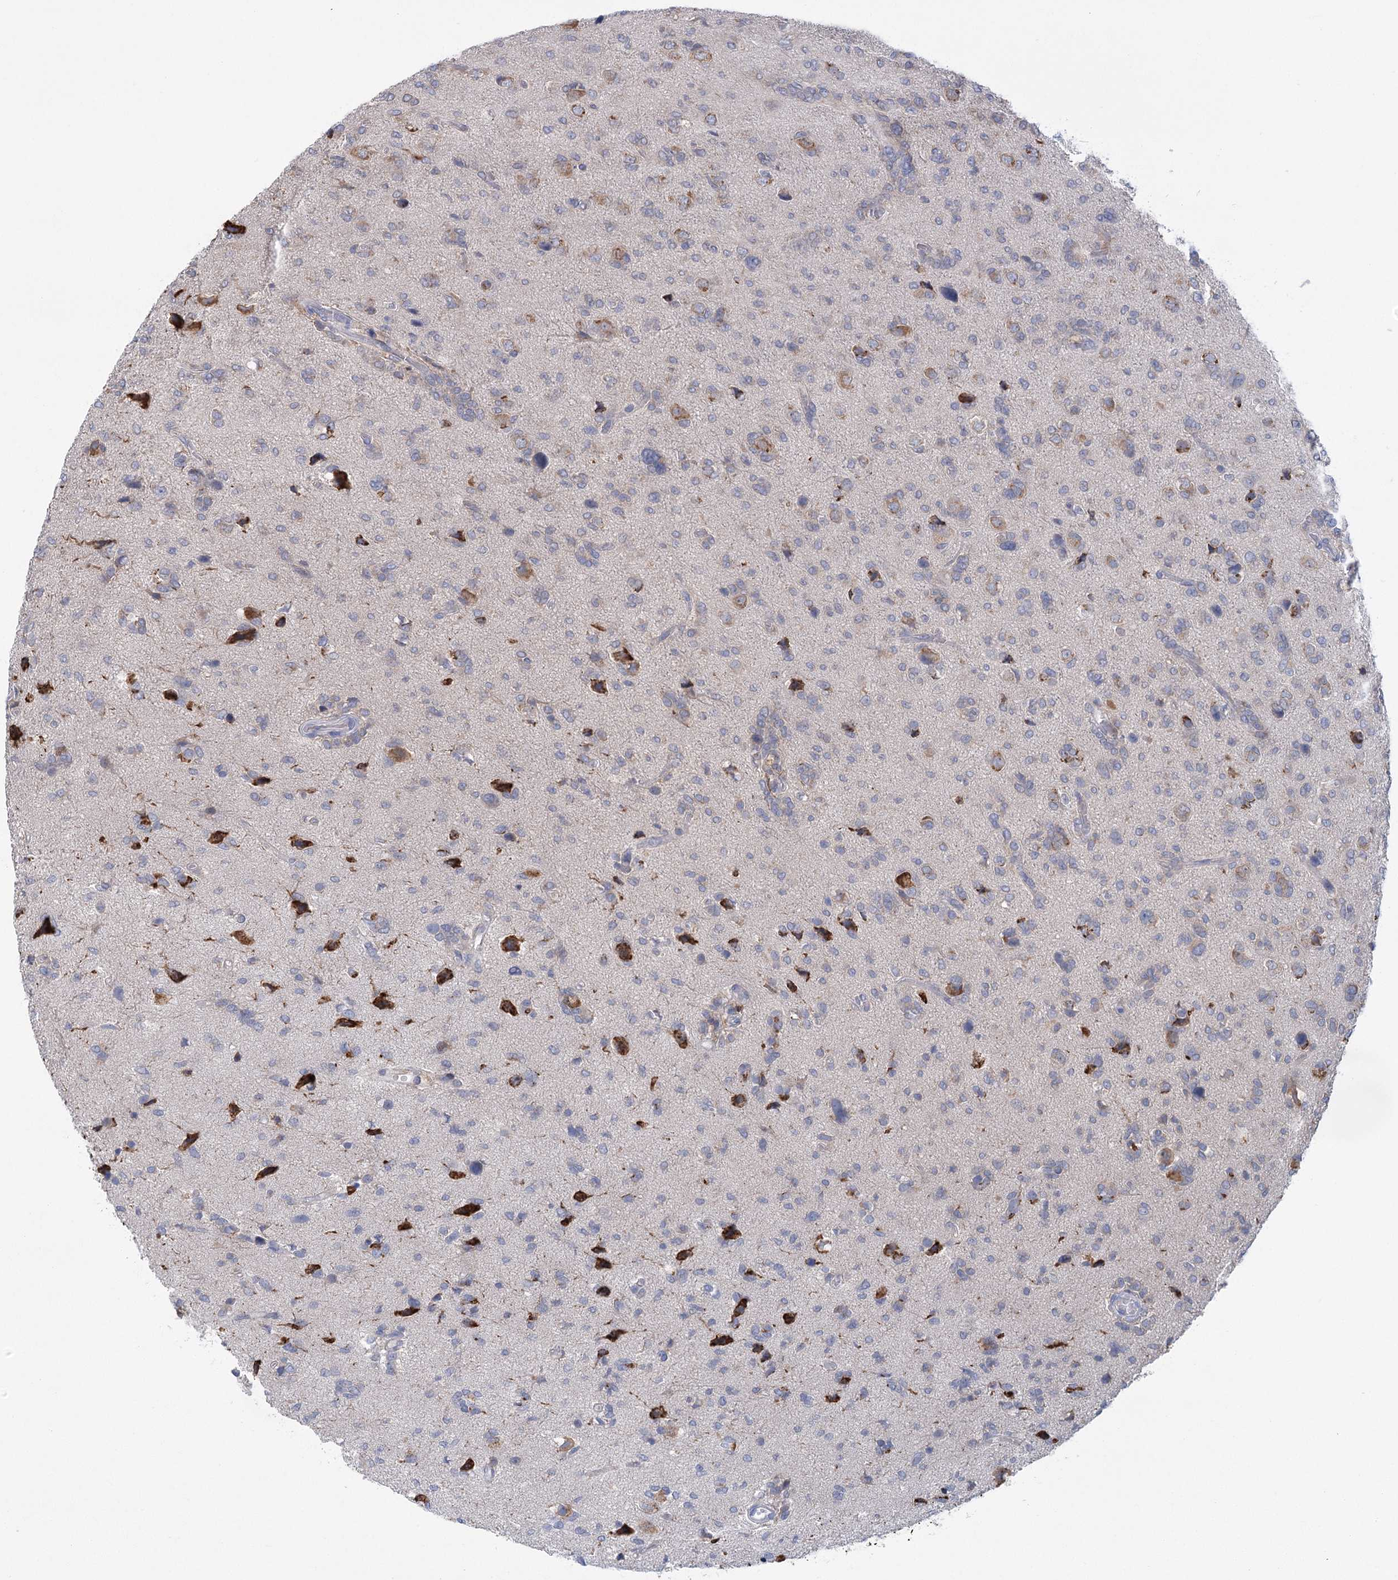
{"staining": {"intensity": "moderate", "quantity": "<25%", "location": "cytoplasmic/membranous"}, "tissue": "glioma", "cell_type": "Tumor cells", "image_type": "cancer", "snomed": [{"axis": "morphology", "description": "Glioma, malignant, High grade"}, {"axis": "topography", "description": "Brain"}], "caption": "High-power microscopy captured an IHC photomicrograph of malignant glioma (high-grade), revealing moderate cytoplasmic/membranous expression in approximately <25% of tumor cells.", "gene": "METTL24", "patient": {"sex": "female", "age": 59}}